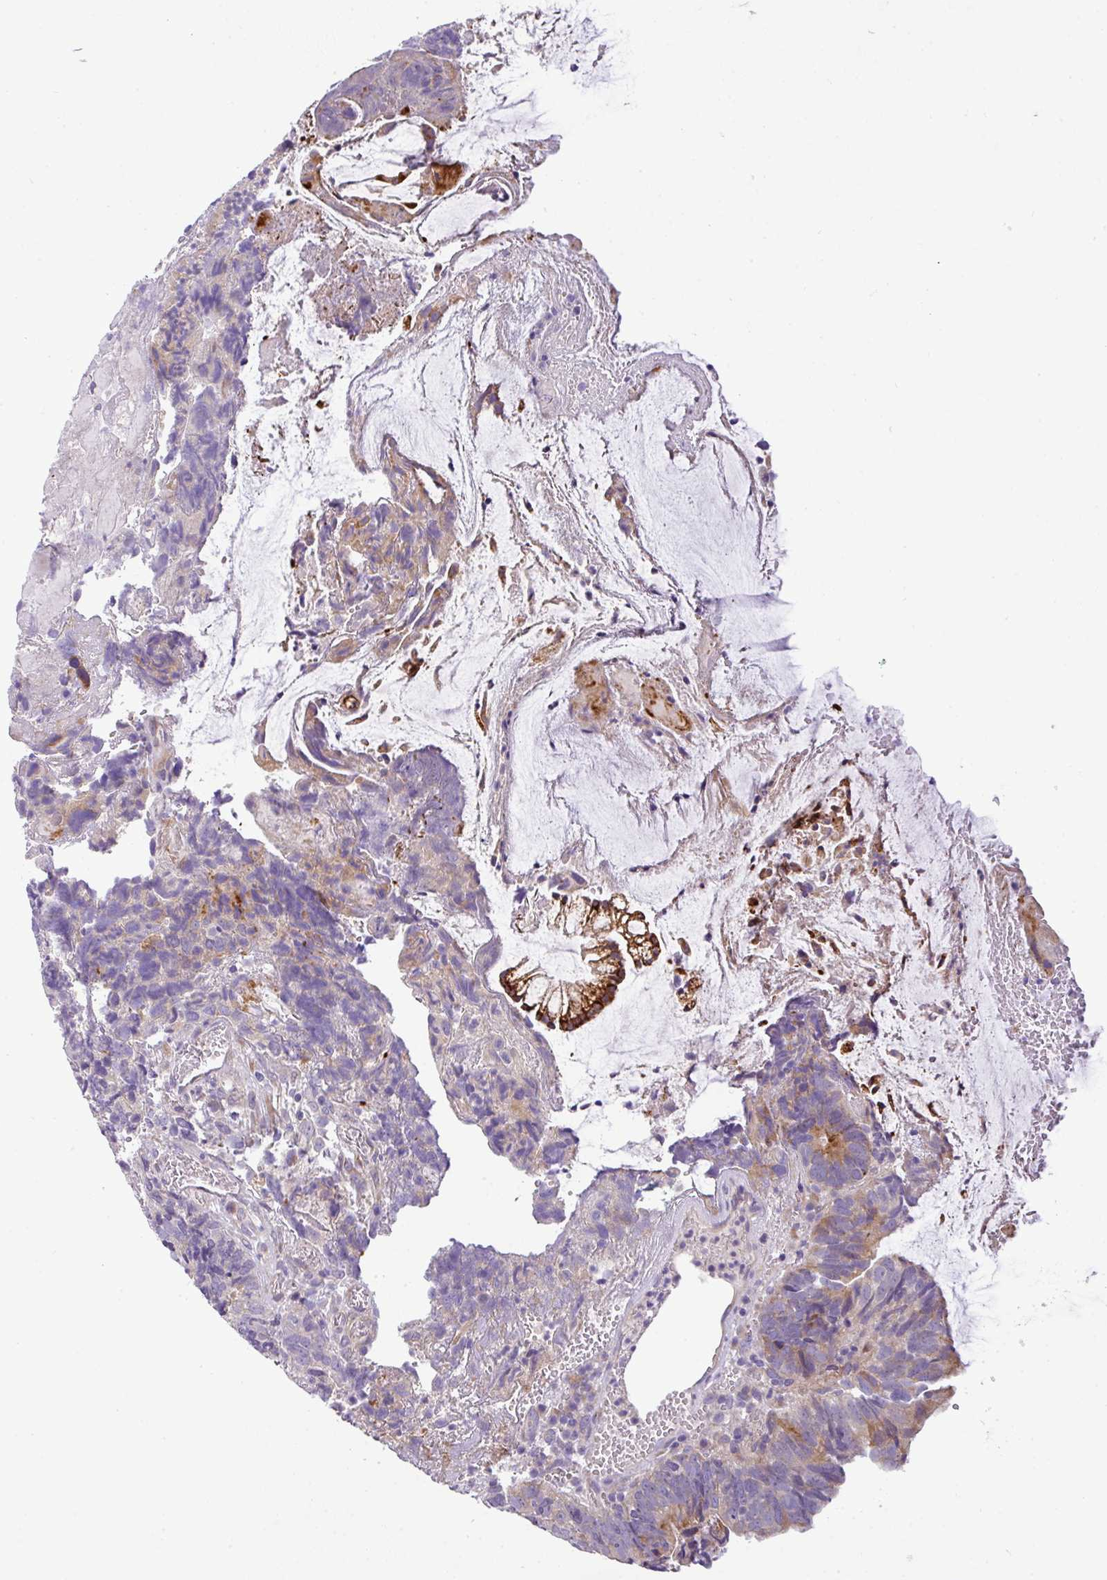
{"staining": {"intensity": "weak", "quantity": "25%-75%", "location": "cytoplasmic/membranous"}, "tissue": "colorectal cancer", "cell_type": "Tumor cells", "image_type": "cancer", "snomed": [{"axis": "morphology", "description": "Adenocarcinoma, NOS"}, {"axis": "topography", "description": "Colon"}], "caption": "Immunohistochemistry staining of colorectal adenocarcinoma, which reveals low levels of weak cytoplasmic/membranous staining in approximately 25%-75% of tumor cells indicating weak cytoplasmic/membranous protein staining. The staining was performed using DAB (brown) for protein detection and nuclei were counterstained in hematoxylin (blue).", "gene": "PIK3R5", "patient": {"sex": "female", "age": 67}}